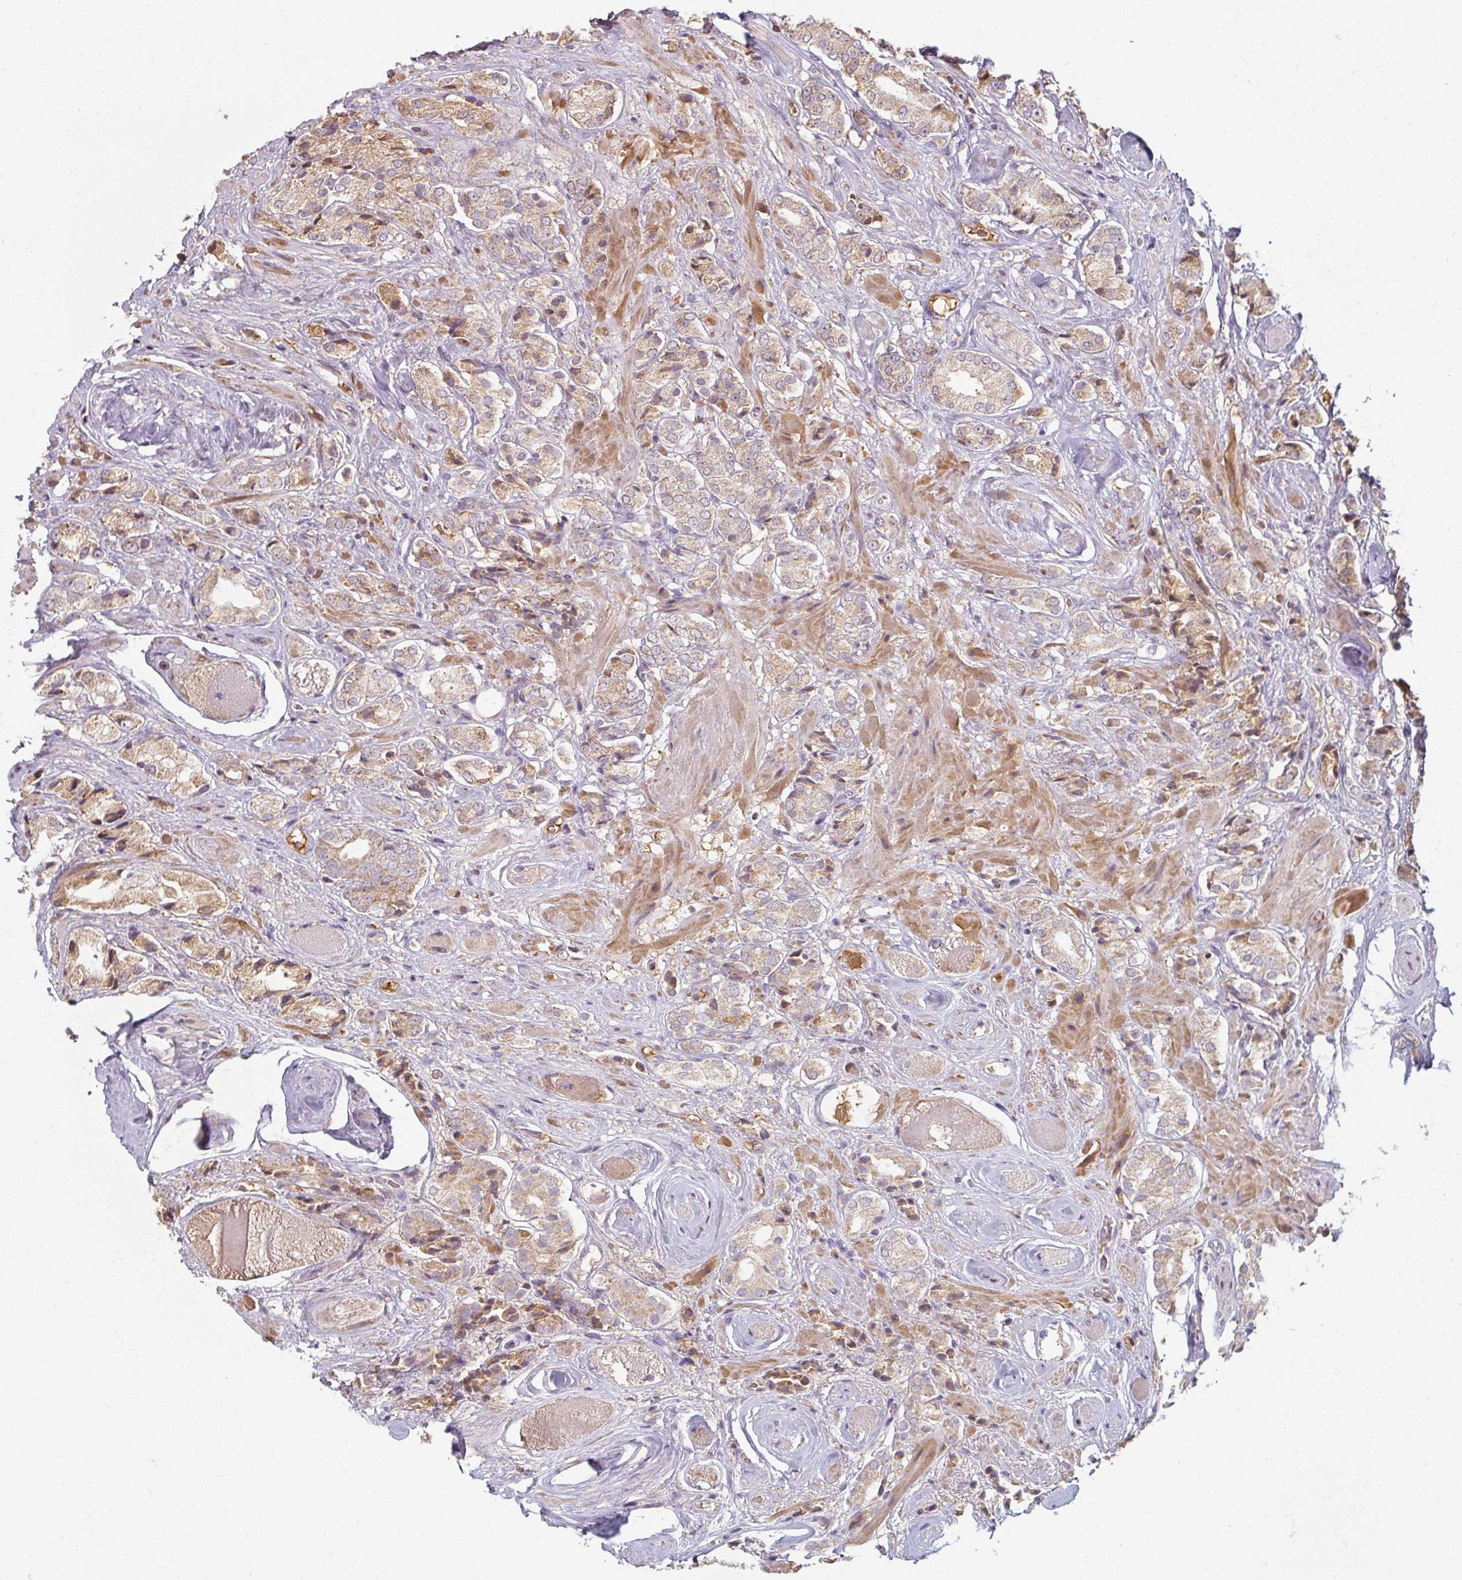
{"staining": {"intensity": "weak", "quantity": ">75%", "location": "cytoplasmic/membranous"}, "tissue": "prostate cancer", "cell_type": "Tumor cells", "image_type": "cancer", "snomed": [{"axis": "morphology", "description": "Adenocarcinoma, High grade"}, {"axis": "topography", "description": "Prostate and seminal vesicle, NOS"}], "caption": "DAB immunohistochemical staining of prostate adenocarcinoma (high-grade) exhibits weak cytoplasmic/membranous protein staining in about >75% of tumor cells.", "gene": "TSEN54", "patient": {"sex": "male", "age": 64}}